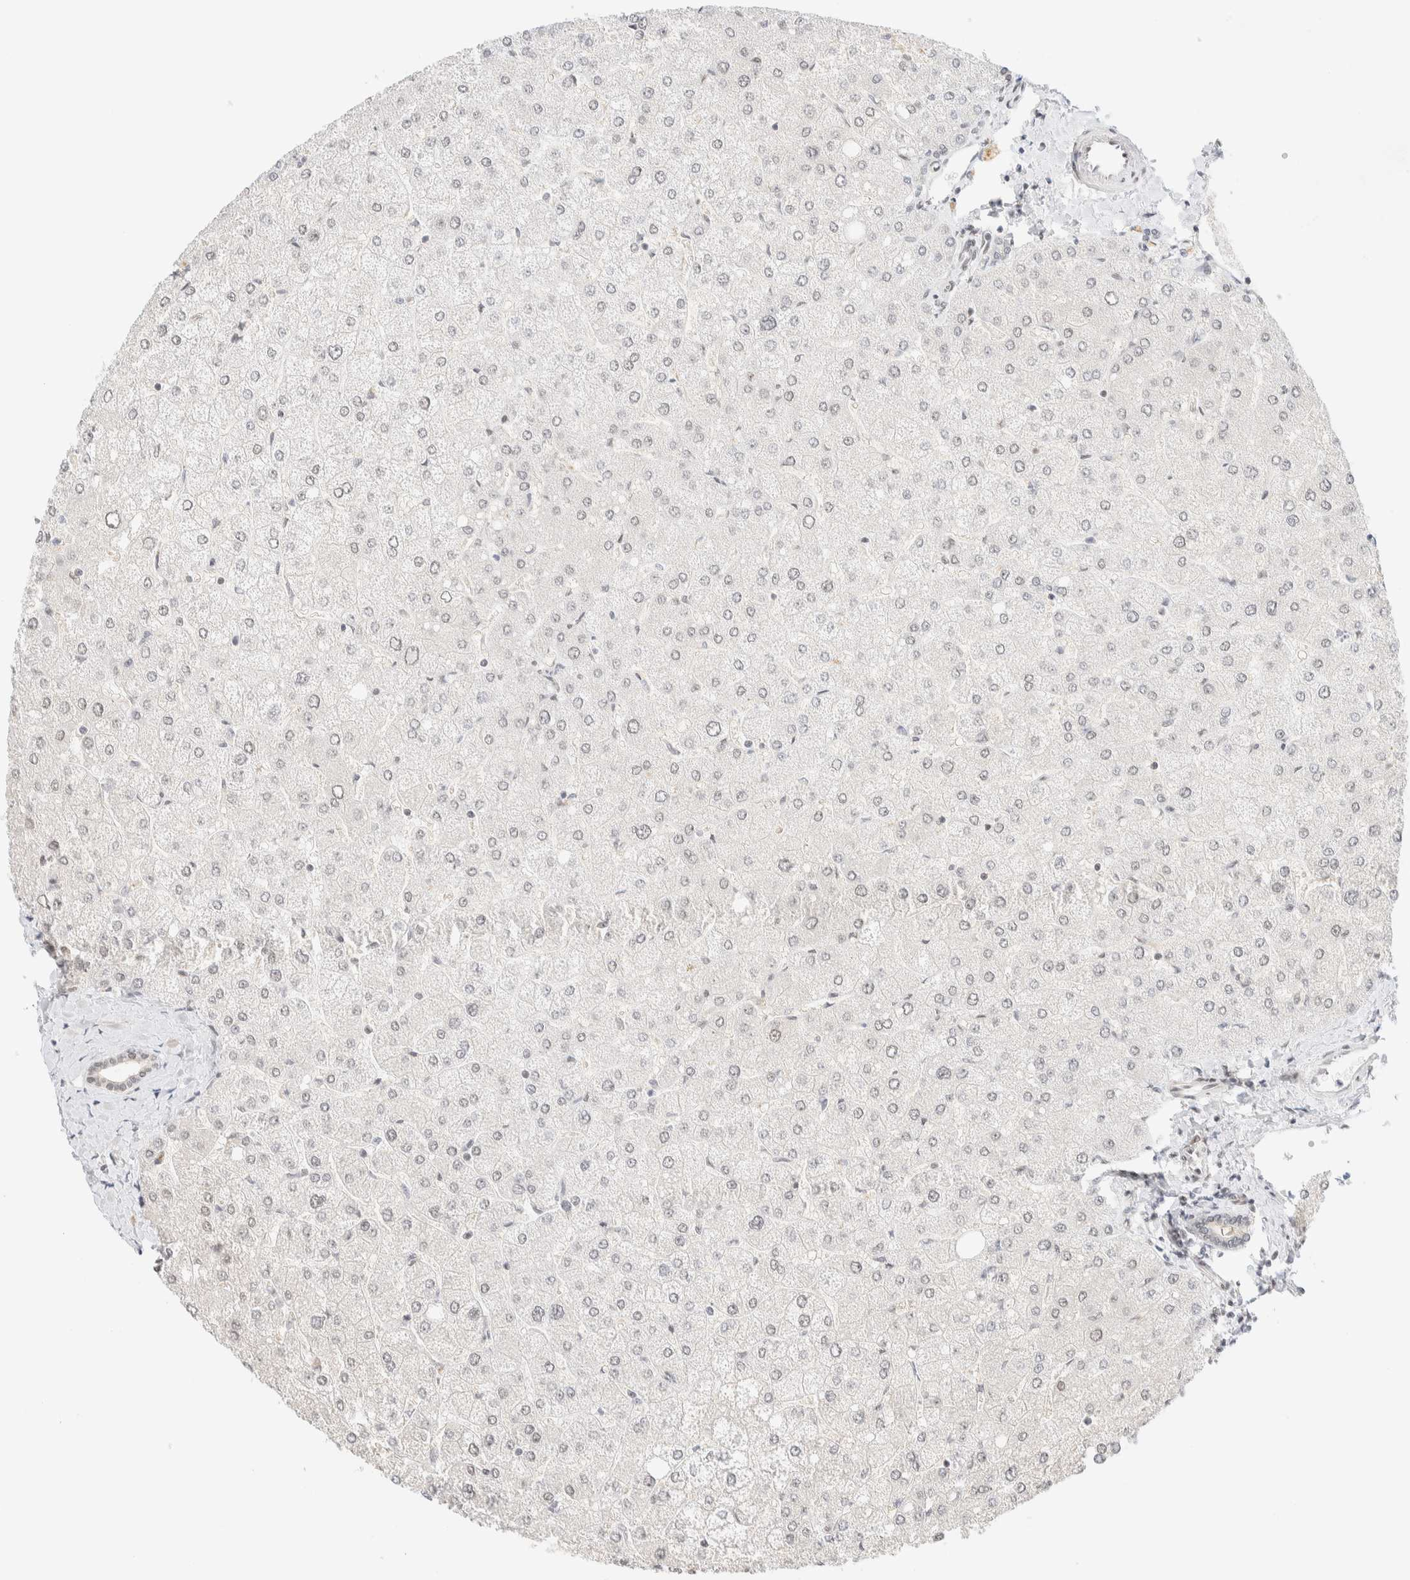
{"staining": {"intensity": "negative", "quantity": "none", "location": "none"}, "tissue": "liver", "cell_type": "Cholangiocytes", "image_type": "normal", "snomed": [{"axis": "morphology", "description": "Normal tissue, NOS"}, {"axis": "topography", "description": "Liver"}], "caption": "DAB (3,3'-diaminobenzidine) immunohistochemical staining of normal liver exhibits no significant staining in cholangiocytes. (Brightfield microscopy of DAB (3,3'-diaminobenzidine) immunohistochemistry (IHC) at high magnification).", "gene": "PYGO2", "patient": {"sex": "male", "age": 55}}